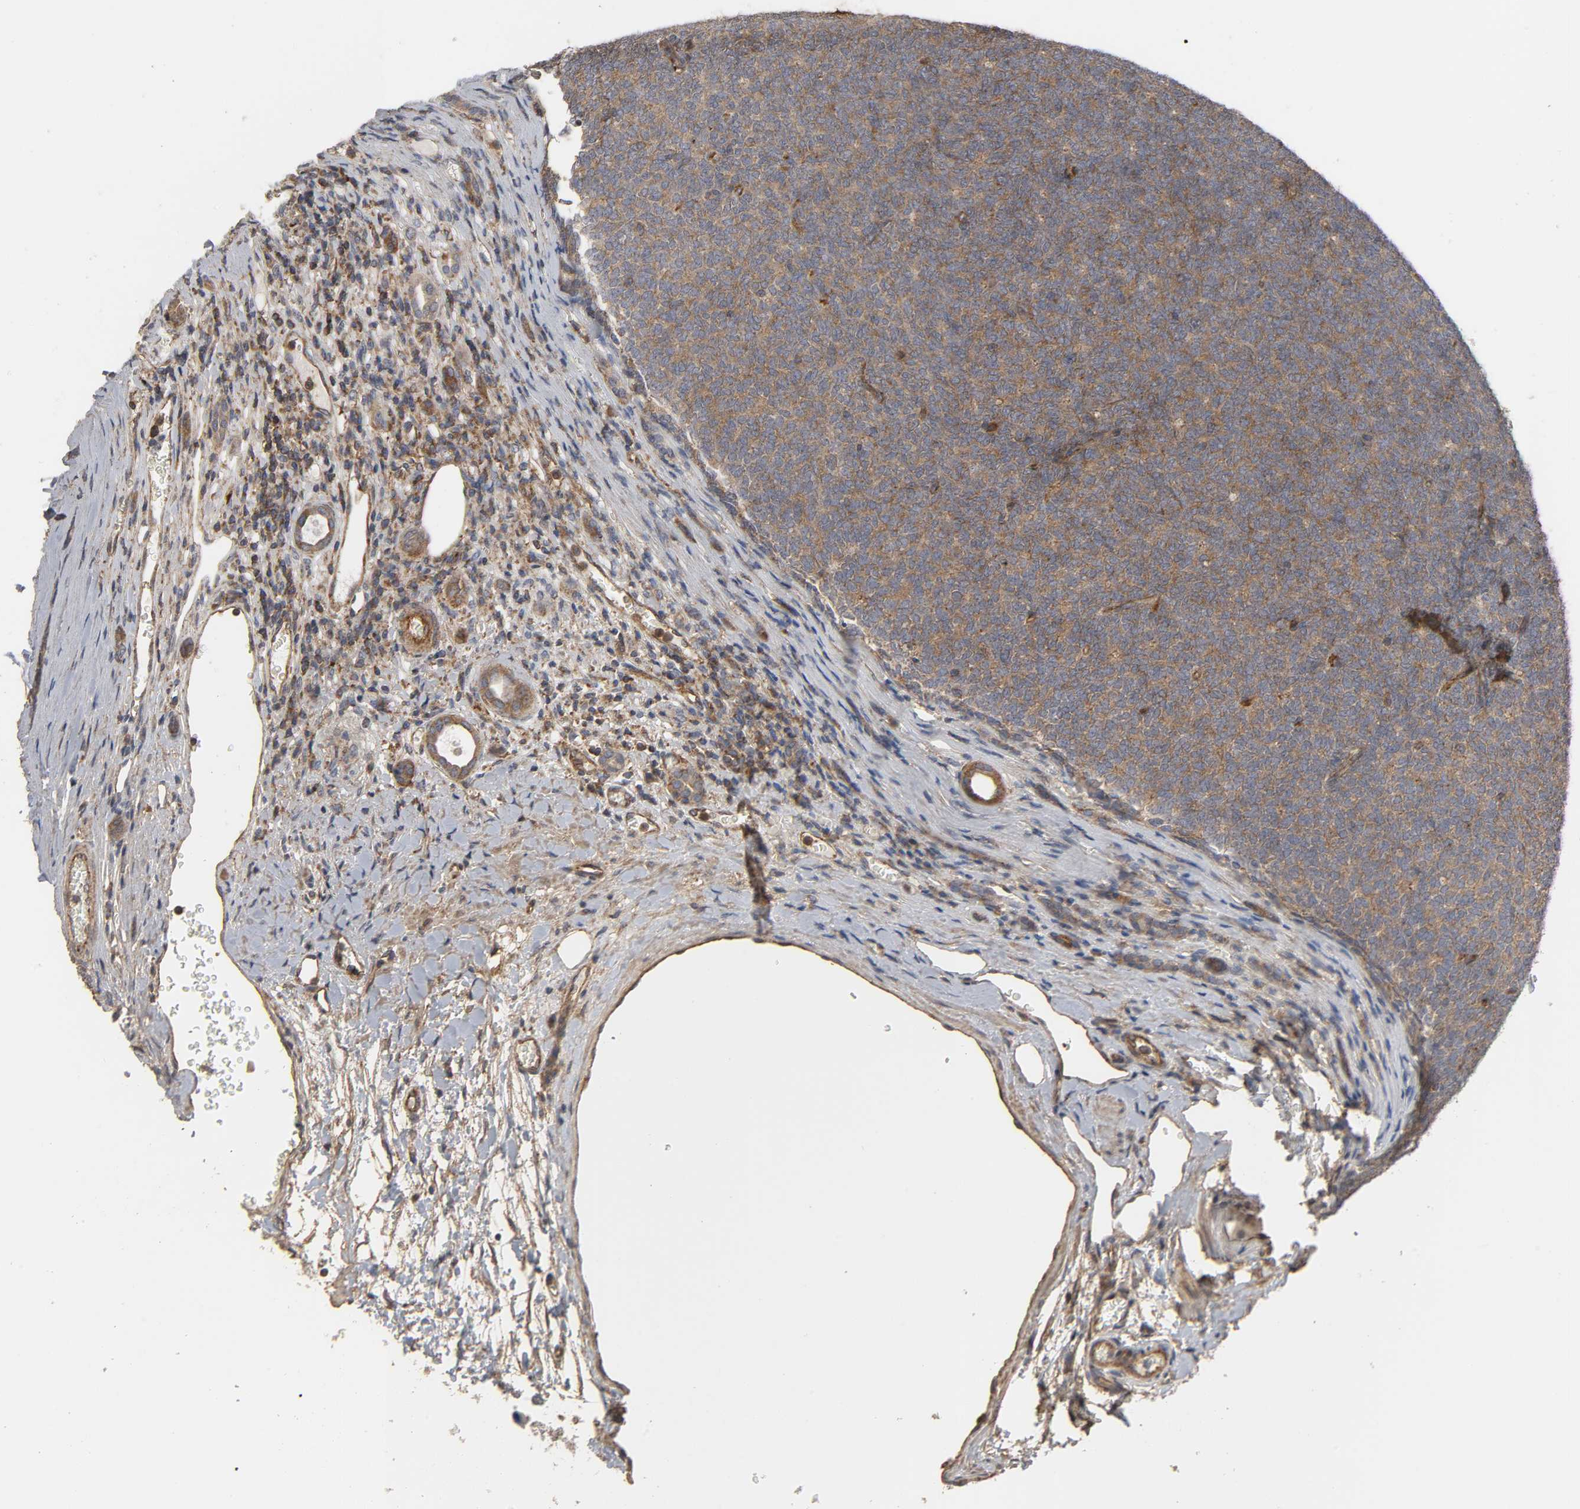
{"staining": {"intensity": "moderate", "quantity": ">75%", "location": "cytoplasmic/membranous"}, "tissue": "renal cancer", "cell_type": "Tumor cells", "image_type": "cancer", "snomed": [{"axis": "morphology", "description": "Neoplasm, malignant, NOS"}, {"axis": "topography", "description": "Kidney"}], "caption": "Immunohistochemical staining of renal cancer displays medium levels of moderate cytoplasmic/membranous protein expression in approximately >75% of tumor cells. The protein of interest is stained brown, and the nuclei are stained in blue (DAB IHC with brightfield microscopy, high magnification).", "gene": "SH3GLB1", "patient": {"sex": "male", "age": 28}}